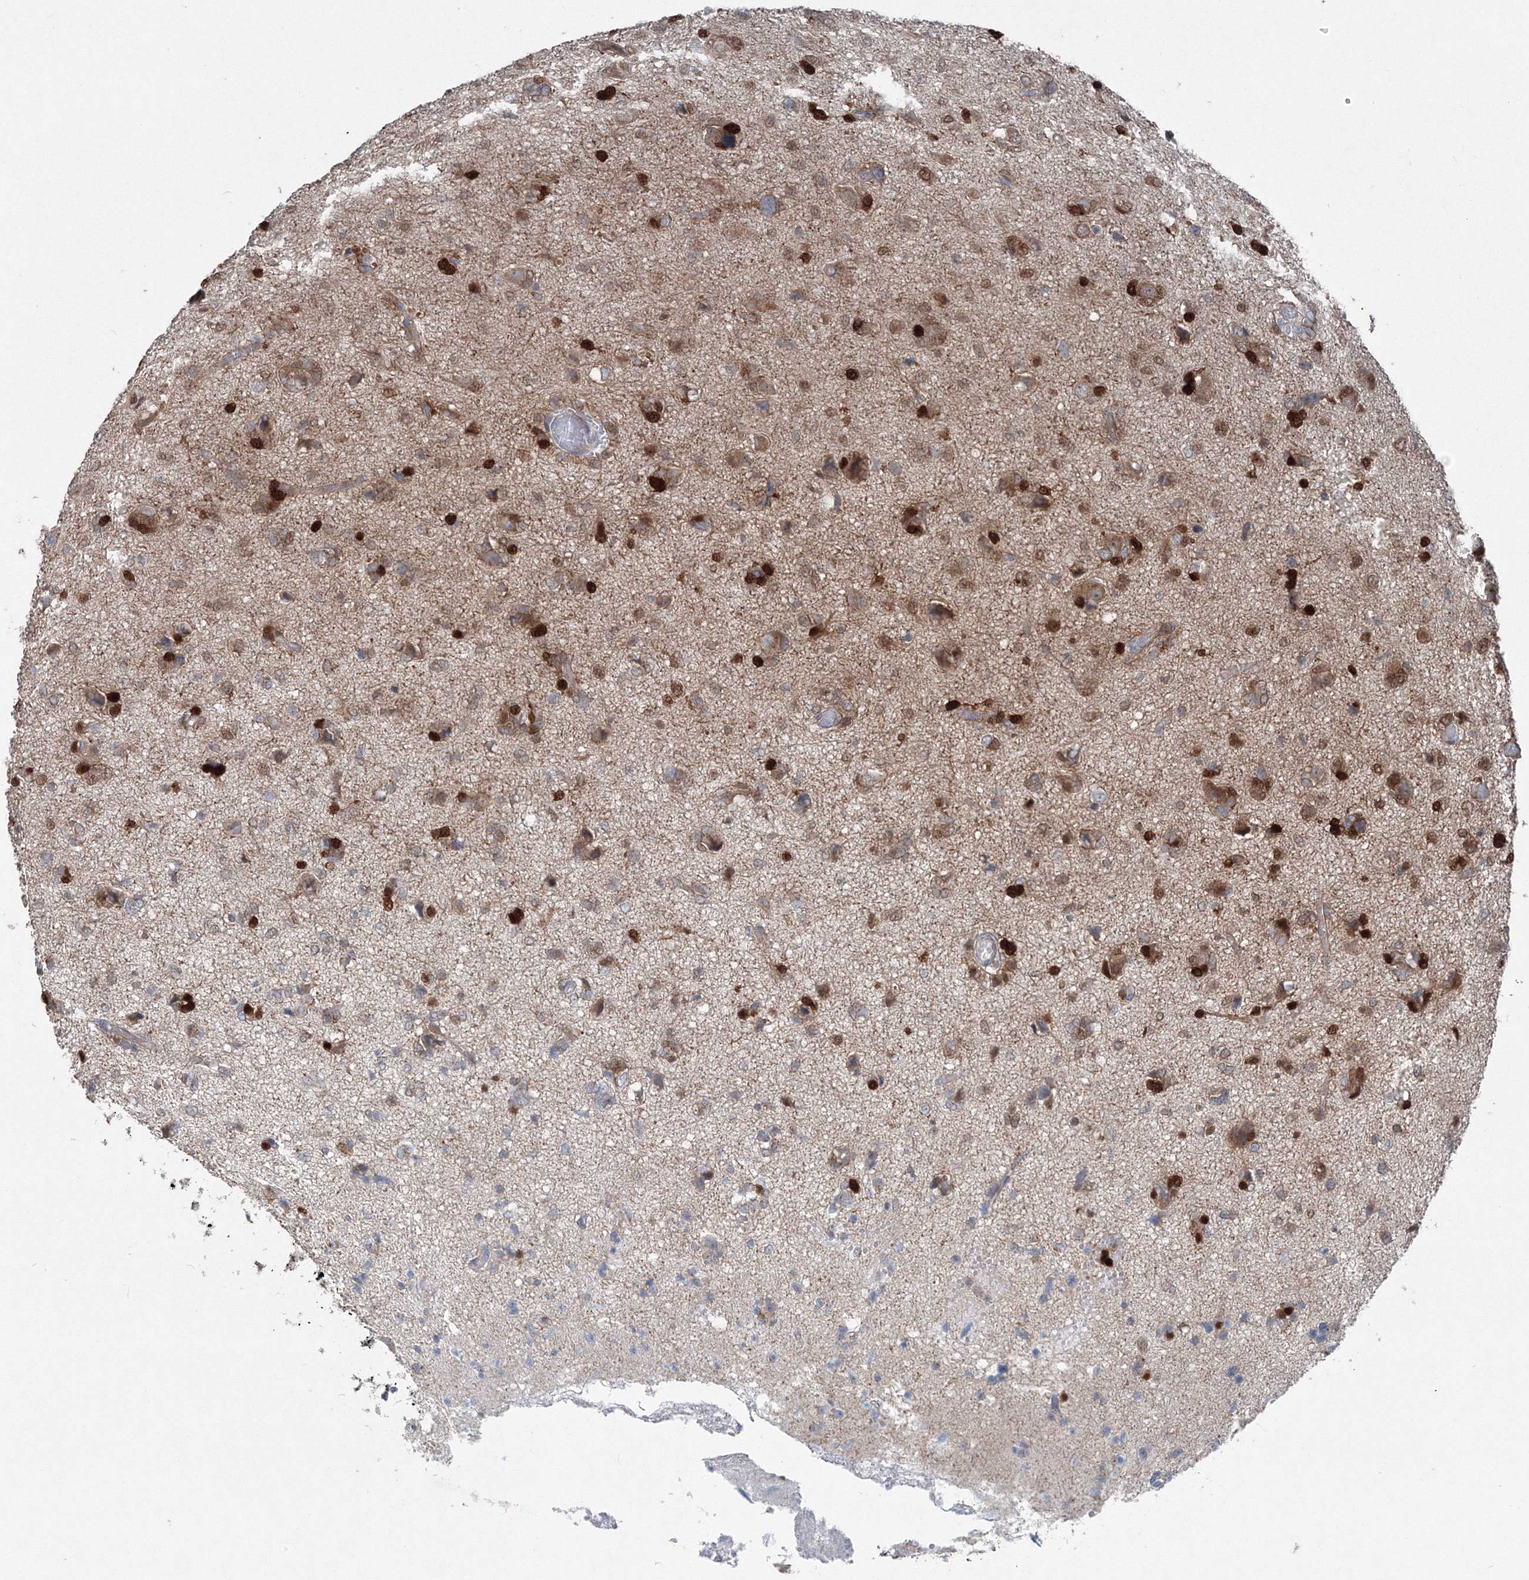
{"staining": {"intensity": "moderate", "quantity": "25%-75%", "location": "cytoplasmic/membranous,nuclear"}, "tissue": "glioma", "cell_type": "Tumor cells", "image_type": "cancer", "snomed": [{"axis": "morphology", "description": "Glioma, malignant, High grade"}, {"axis": "topography", "description": "Brain"}], "caption": "Glioma was stained to show a protein in brown. There is medium levels of moderate cytoplasmic/membranous and nuclear positivity in approximately 25%-75% of tumor cells.", "gene": "TPRKB", "patient": {"sex": "female", "age": 59}}